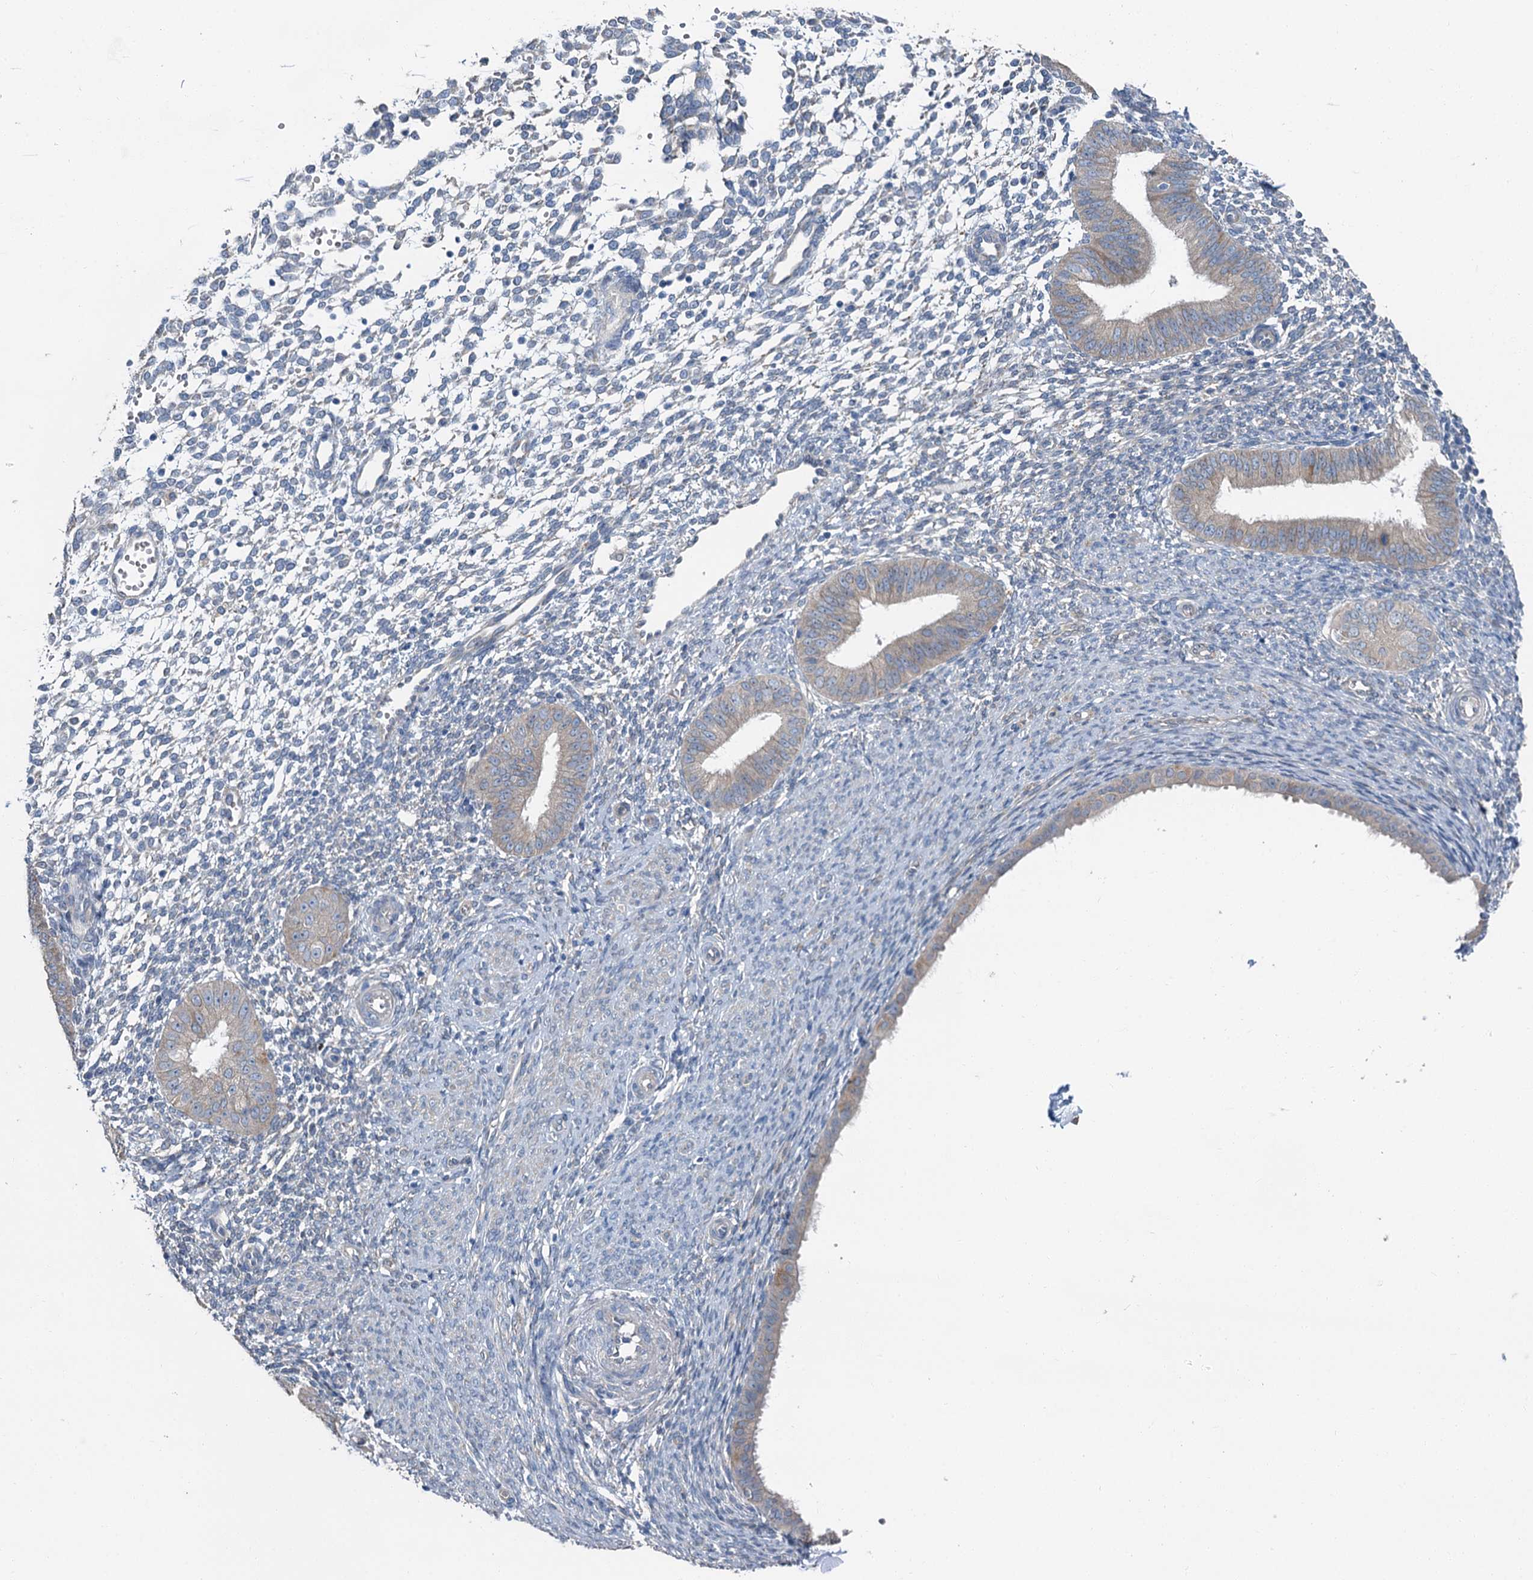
{"staining": {"intensity": "negative", "quantity": "none", "location": "none"}, "tissue": "endometrium", "cell_type": "Cells in endometrial stroma", "image_type": "normal", "snomed": [{"axis": "morphology", "description": "Normal tissue, NOS"}, {"axis": "topography", "description": "Uterus"}, {"axis": "topography", "description": "Endometrium"}], "caption": "The micrograph exhibits no staining of cells in endometrial stroma in unremarkable endometrium. (DAB immunohistochemistry (IHC), high magnification).", "gene": "C6orf120", "patient": {"sex": "female", "age": 48}}